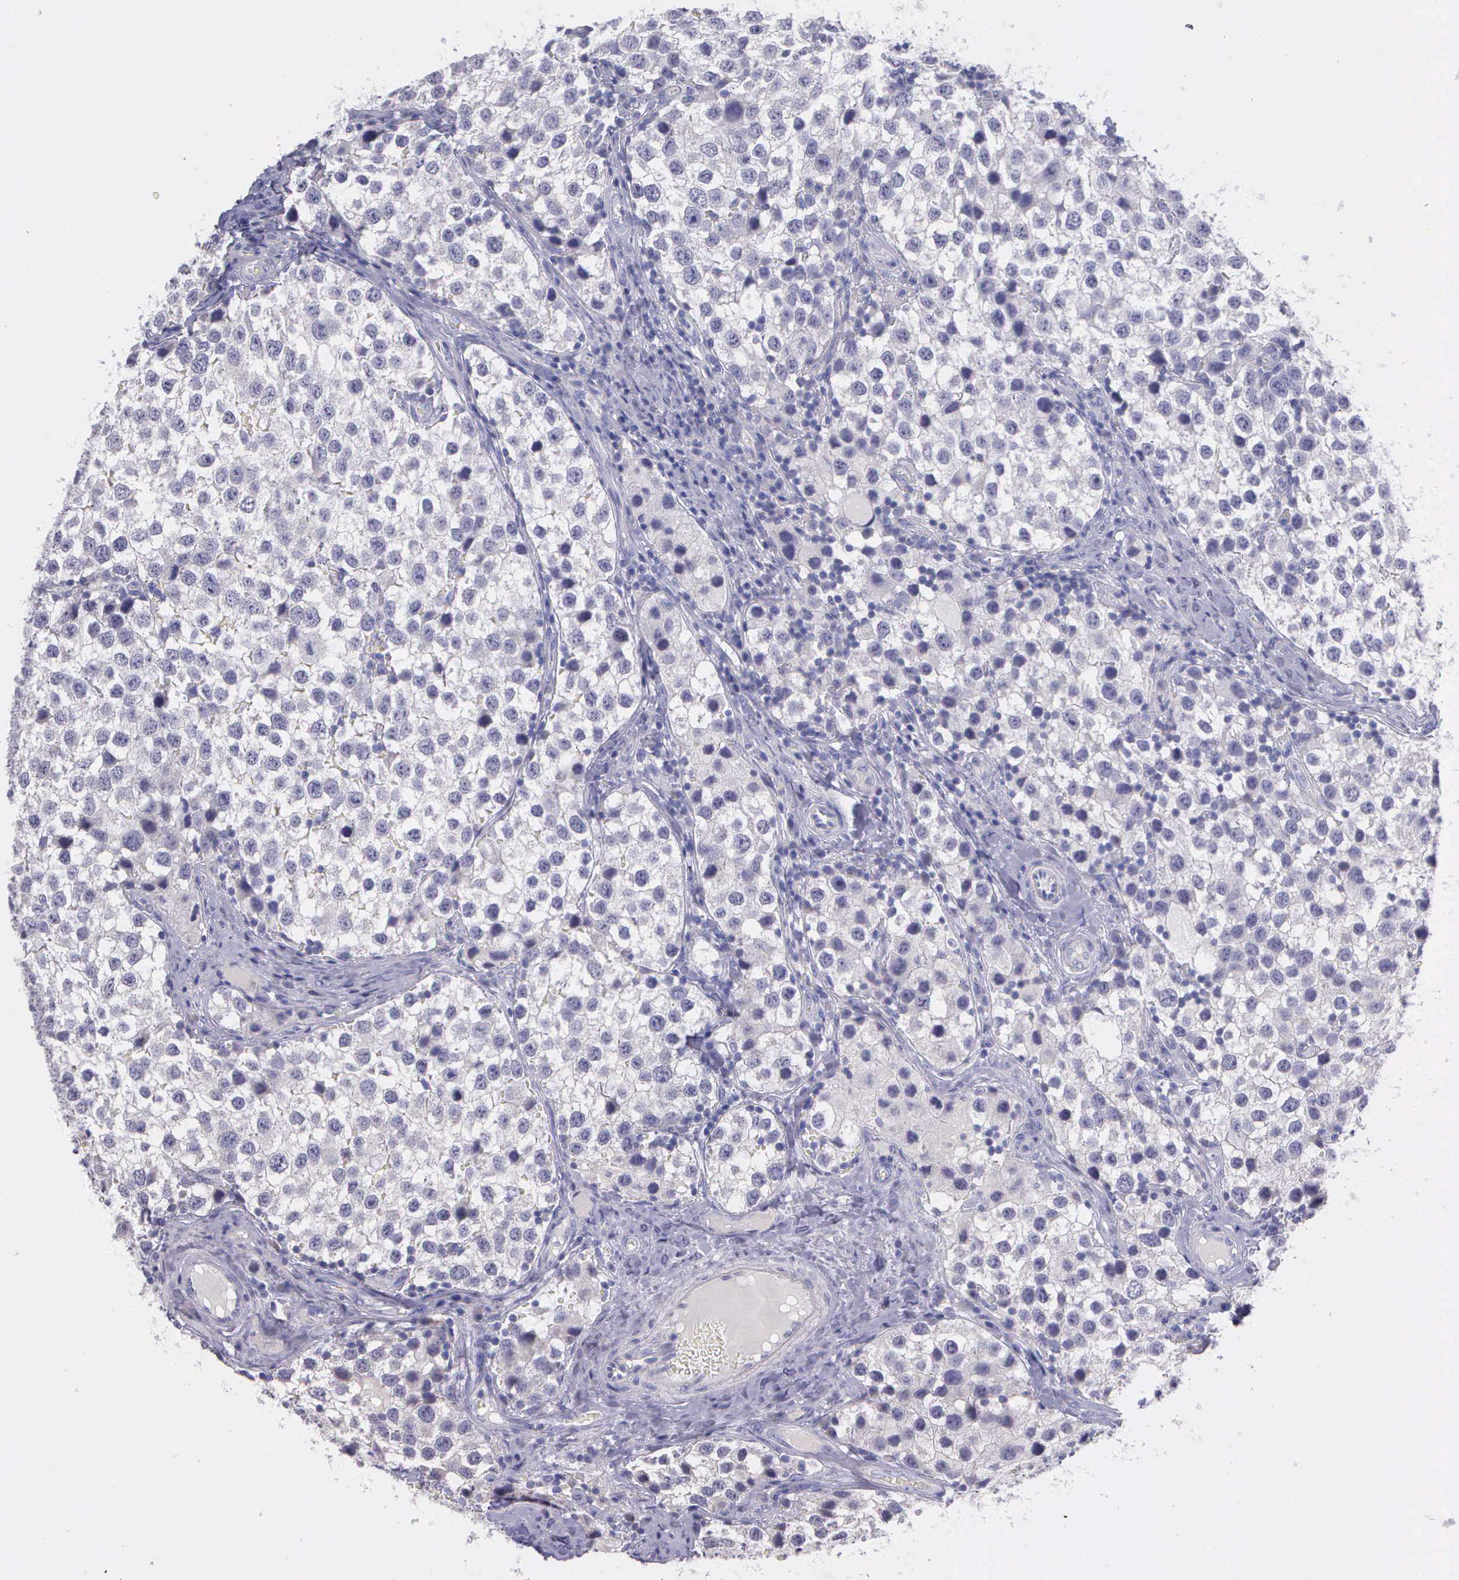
{"staining": {"intensity": "negative", "quantity": "none", "location": "none"}, "tissue": "testis cancer", "cell_type": "Tumor cells", "image_type": "cancer", "snomed": [{"axis": "morphology", "description": "Seminoma, NOS"}, {"axis": "topography", "description": "Testis"}], "caption": "The histopathology image displays no significant expression in tumor cells of testis seminoma.", "gene": "THSD7A", "patient": {"sex": "male", "age": 39}}